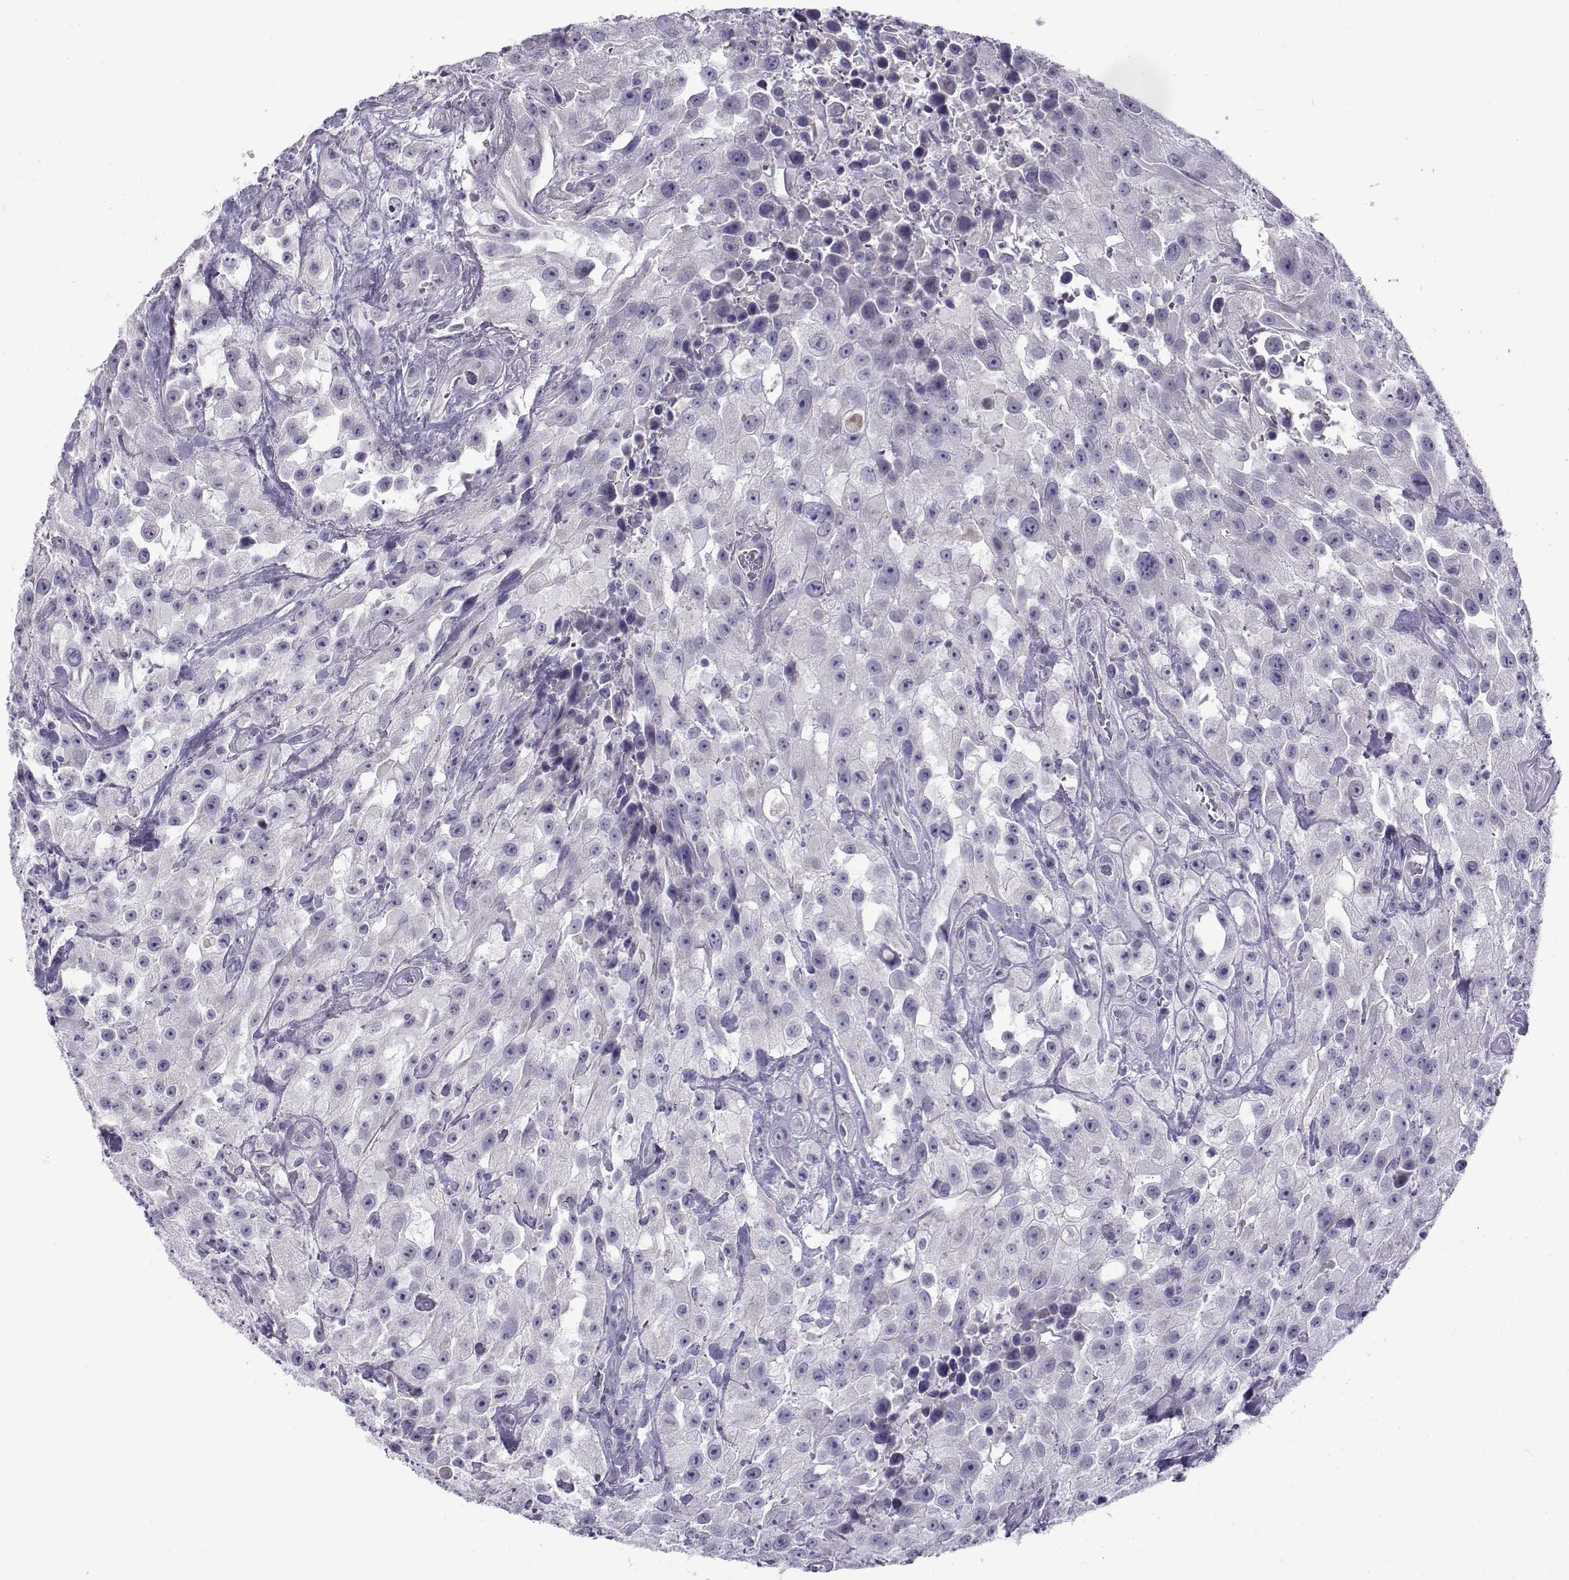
{"staining": {"intensity": "negative", "quantity": "none", "location": "none"}, "tissue": "urothelial cancer", "cell_type": "Tumor cells", "image_type": "cancer", "snomed": [{"axis": "morphology", "description": "Urothelial carcinoma, High grade"}, {"axis": "topography", "description": "Urinary bladder"}], "caption": "An immunohistochemistry micrograph of urothelial cancer is shown. There is no staining in tumor cells of urothelial cancer. (DAB IHC with hematoxylin counter stain).", "gene": "FAM166A", "patient": {"sex": "male", "age": 79}}